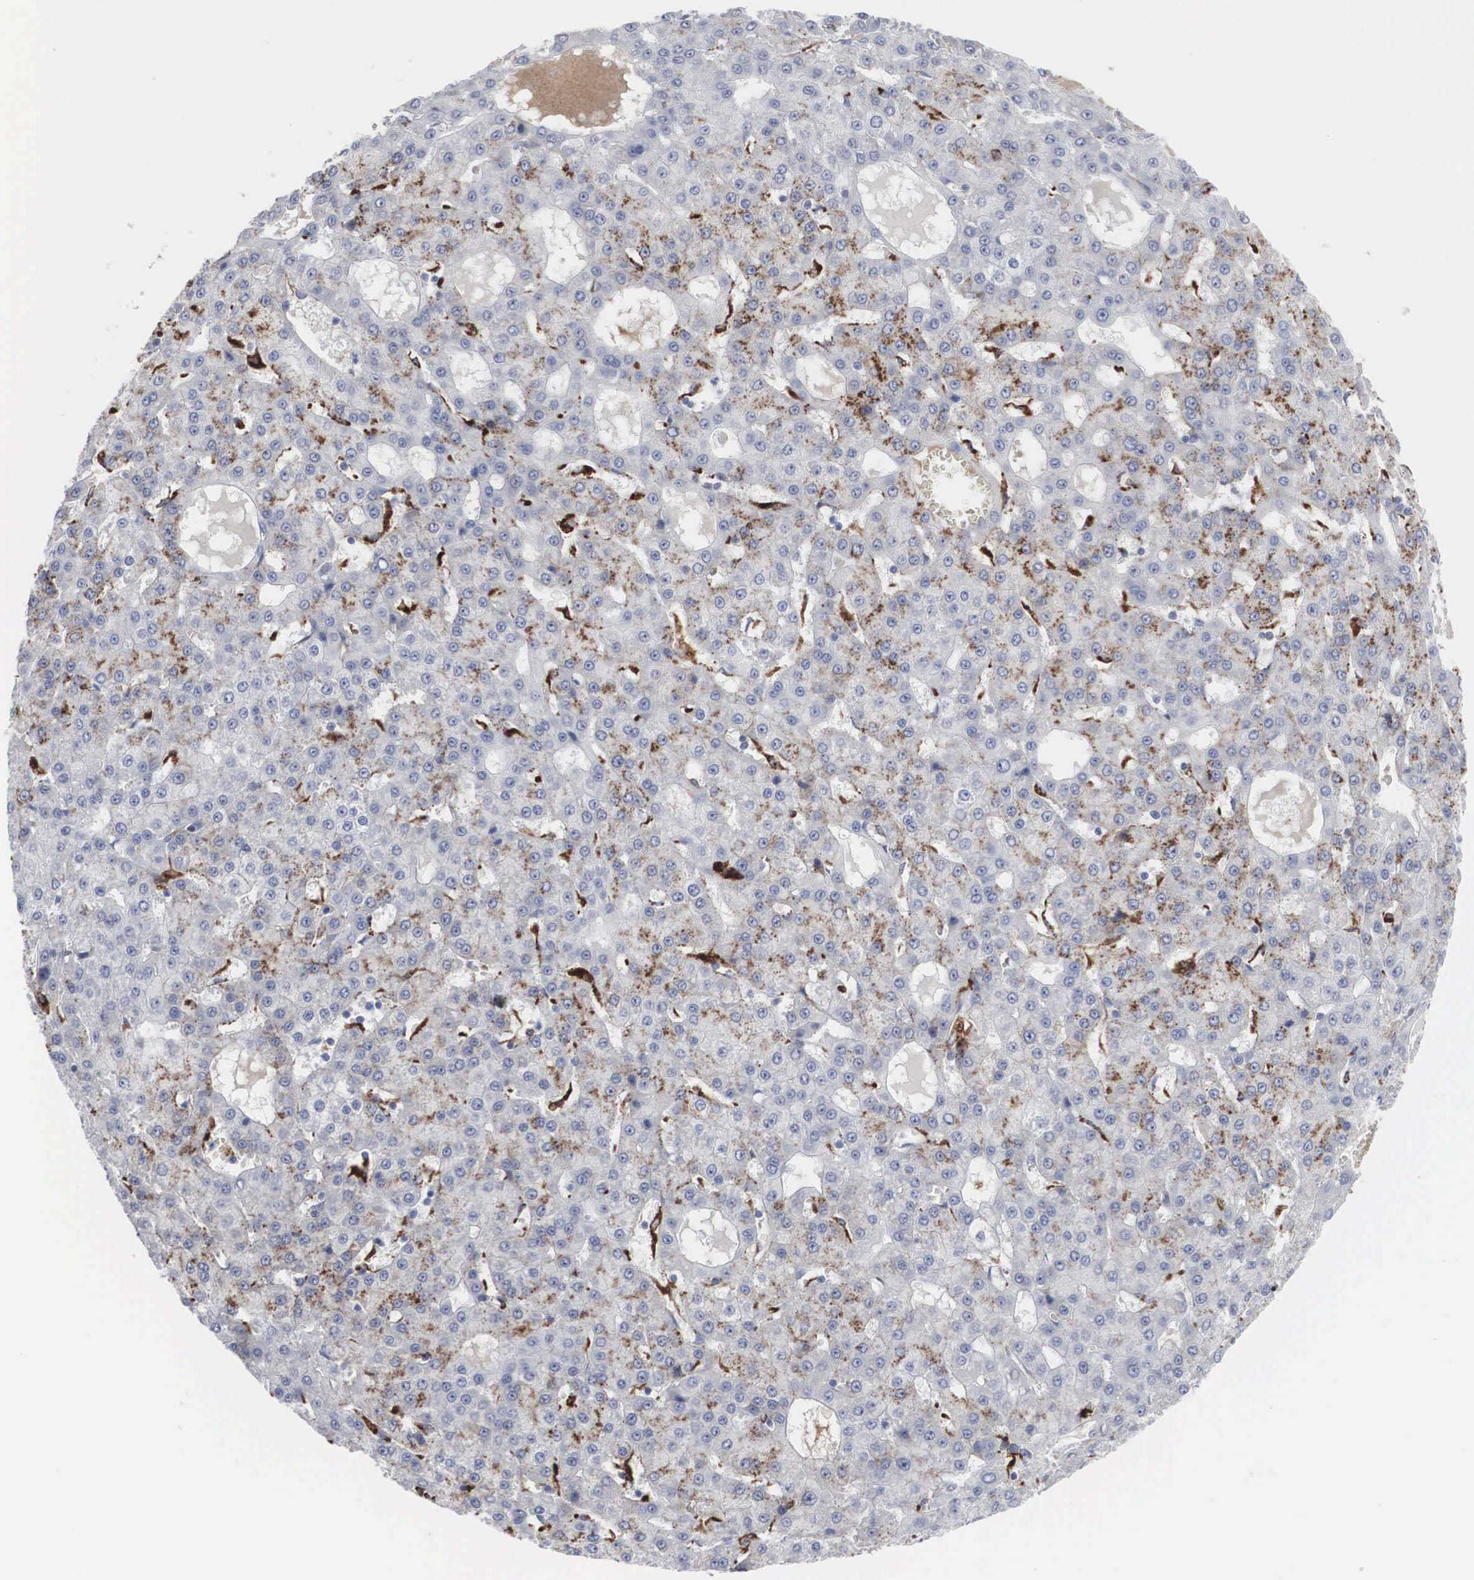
{"staining": {"intensity": "moderate", "quantity": "25%-75%", "location": "cytoplasmic/membranous"}, "tissue": "liver cancer", "cell_type": "Tumor cells", "image_type": "cancer", "snomed": [{"axis": "morphology", "description": "Carcinoma, Hepatocellular, NOS"}, {"axis": "topography", "description": "Liver"}], "caption": "Liver cancer tissue demonstrates moderate cytoplasmic/membranous expression in about 25%-75% of tumor cells, visualized by immunohistochemistry.", "gene": "LGALS3BP", "patient": {"sex": "male", "age": 47}}